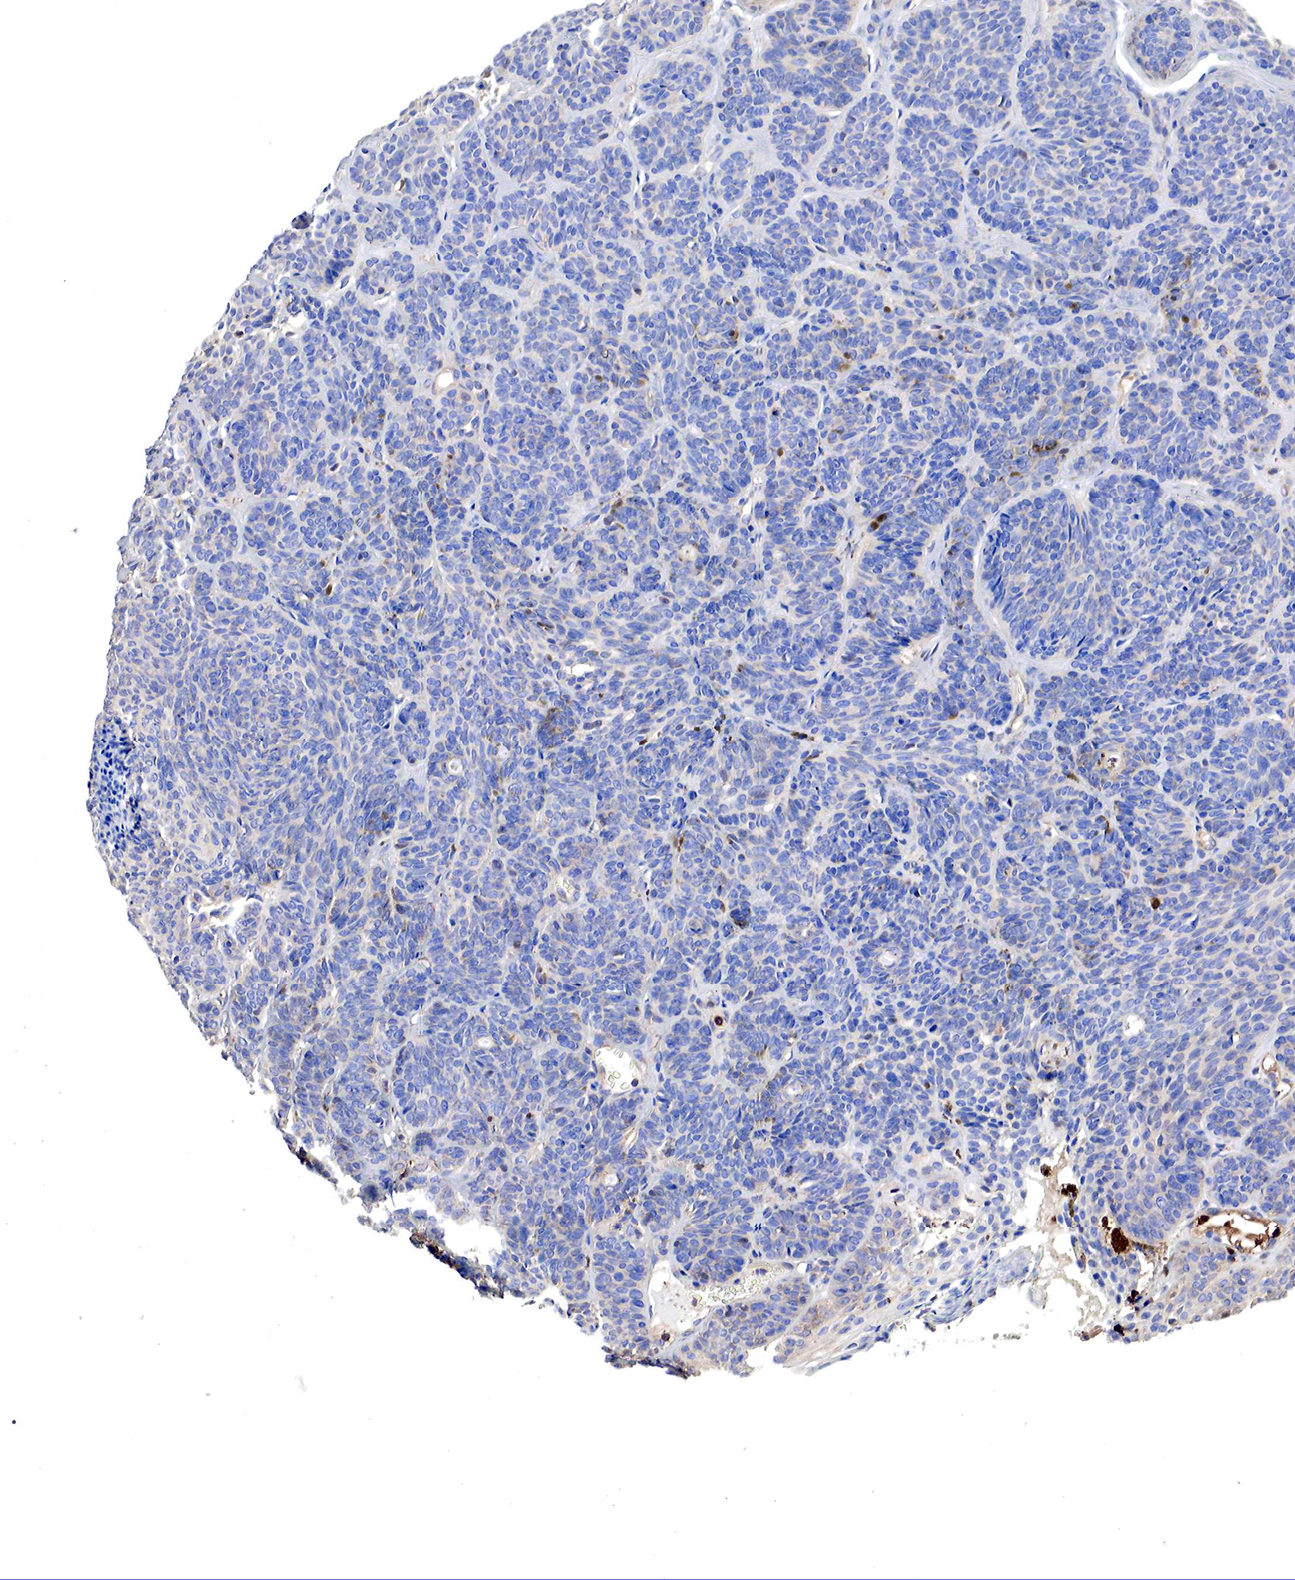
{"staining": {"intensity": "negative", "quantity": "none", "location": "none"}, "tissue": "skin cancer", "cell_type": "Tumor cells", "image_type": "cancer", "snomed": [{"axis": "morphology", "description": "Basal cell carcinoma"}, {"axis": "topography", "description": "Skin"}], "caption": "Immunohistochemical staining of skin basal cell carcinoma exhibits no significant positivity in tumor cells. (DAB immunohistochemistry, high magnification).", "gene": "G6PD", "patient": {"sex": "female", "age": 62}}